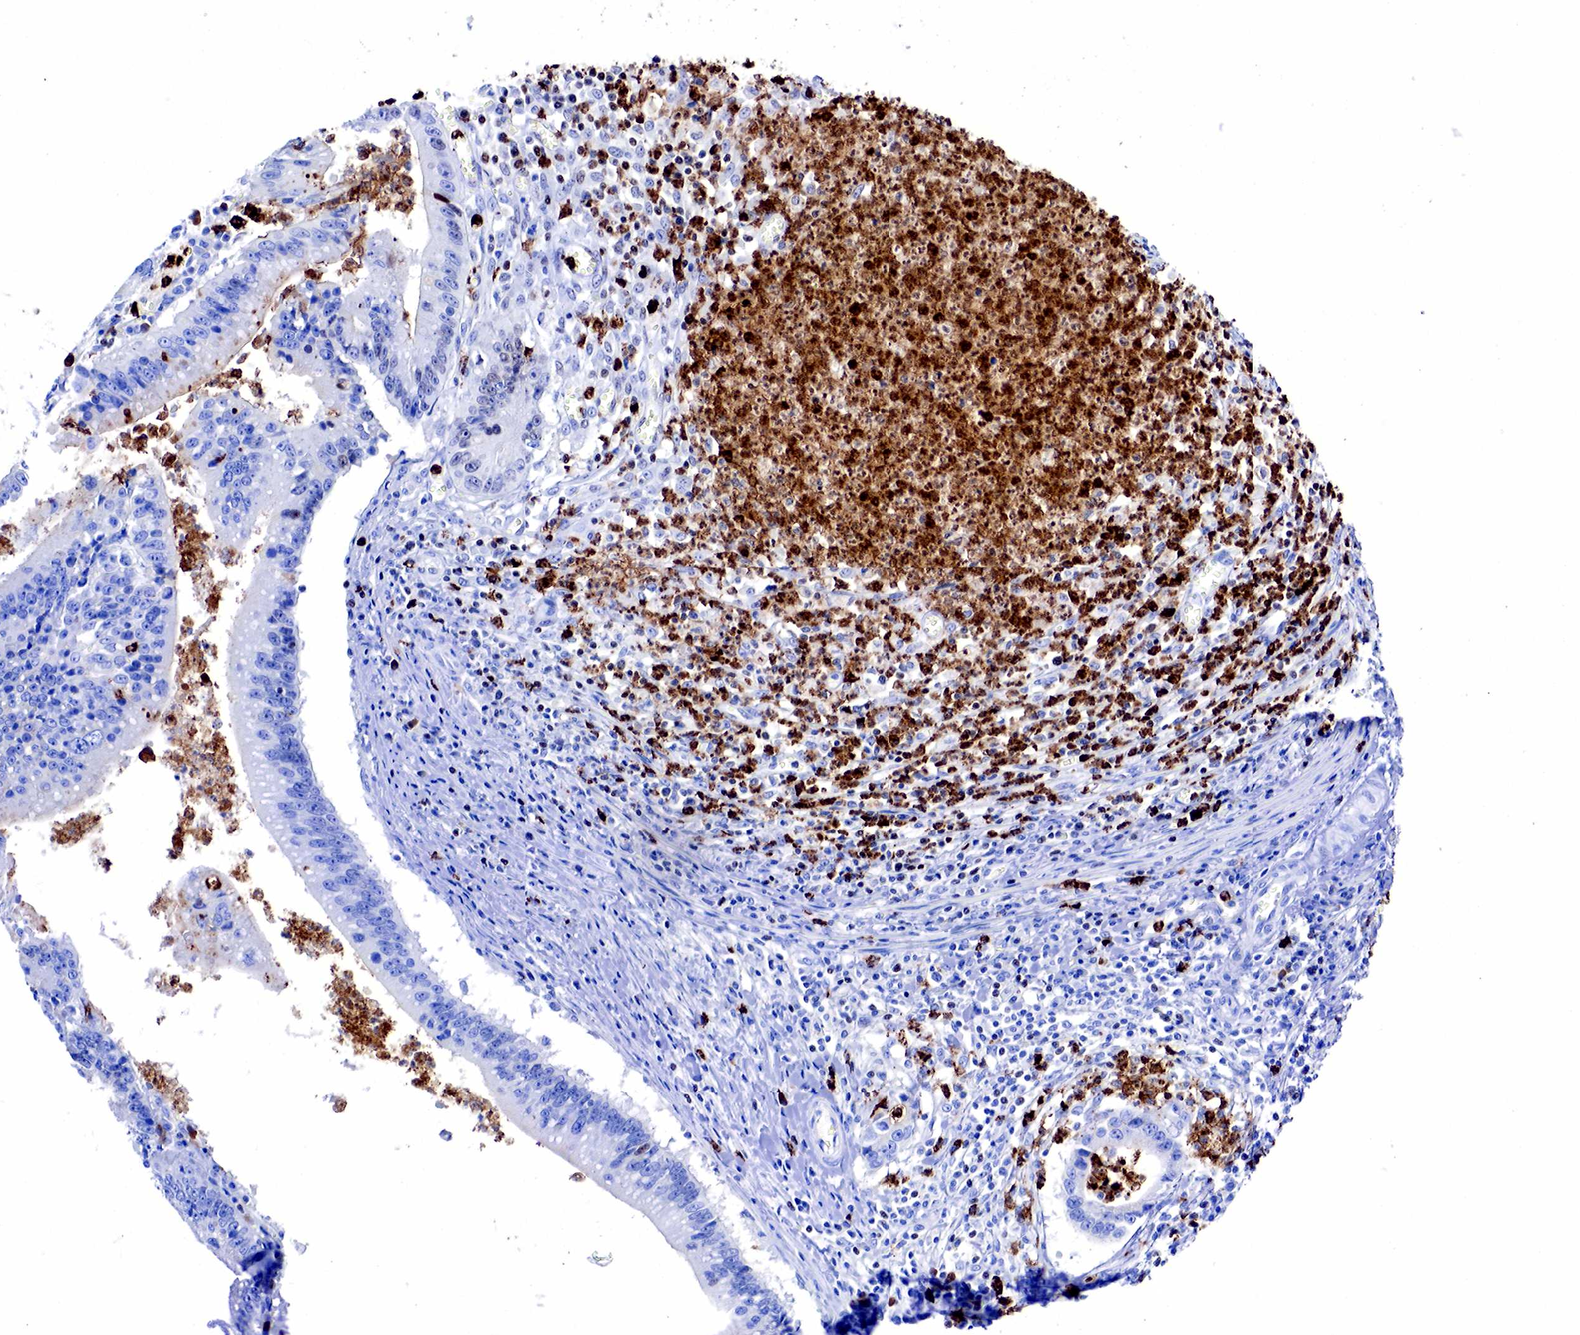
{"staining": {"intensity": "negative", "quantity": "none", "location": "none"}, "tissue": "colorectal cancer", "cell_type": "Tumor cells", "image_type": "cancer", "snomed": [{"axis": "morphology", "description": "Adenocarcinoma, NOS"}, {"axis": "topography", "description": "Rectum"}], "caption": "The immunohistochemistry photomicrograph has no significant positivity in tumor cells of colorectal cancer tissue.", "gene": "FUT4", "patient": {"sex": "female", "age": 81}}